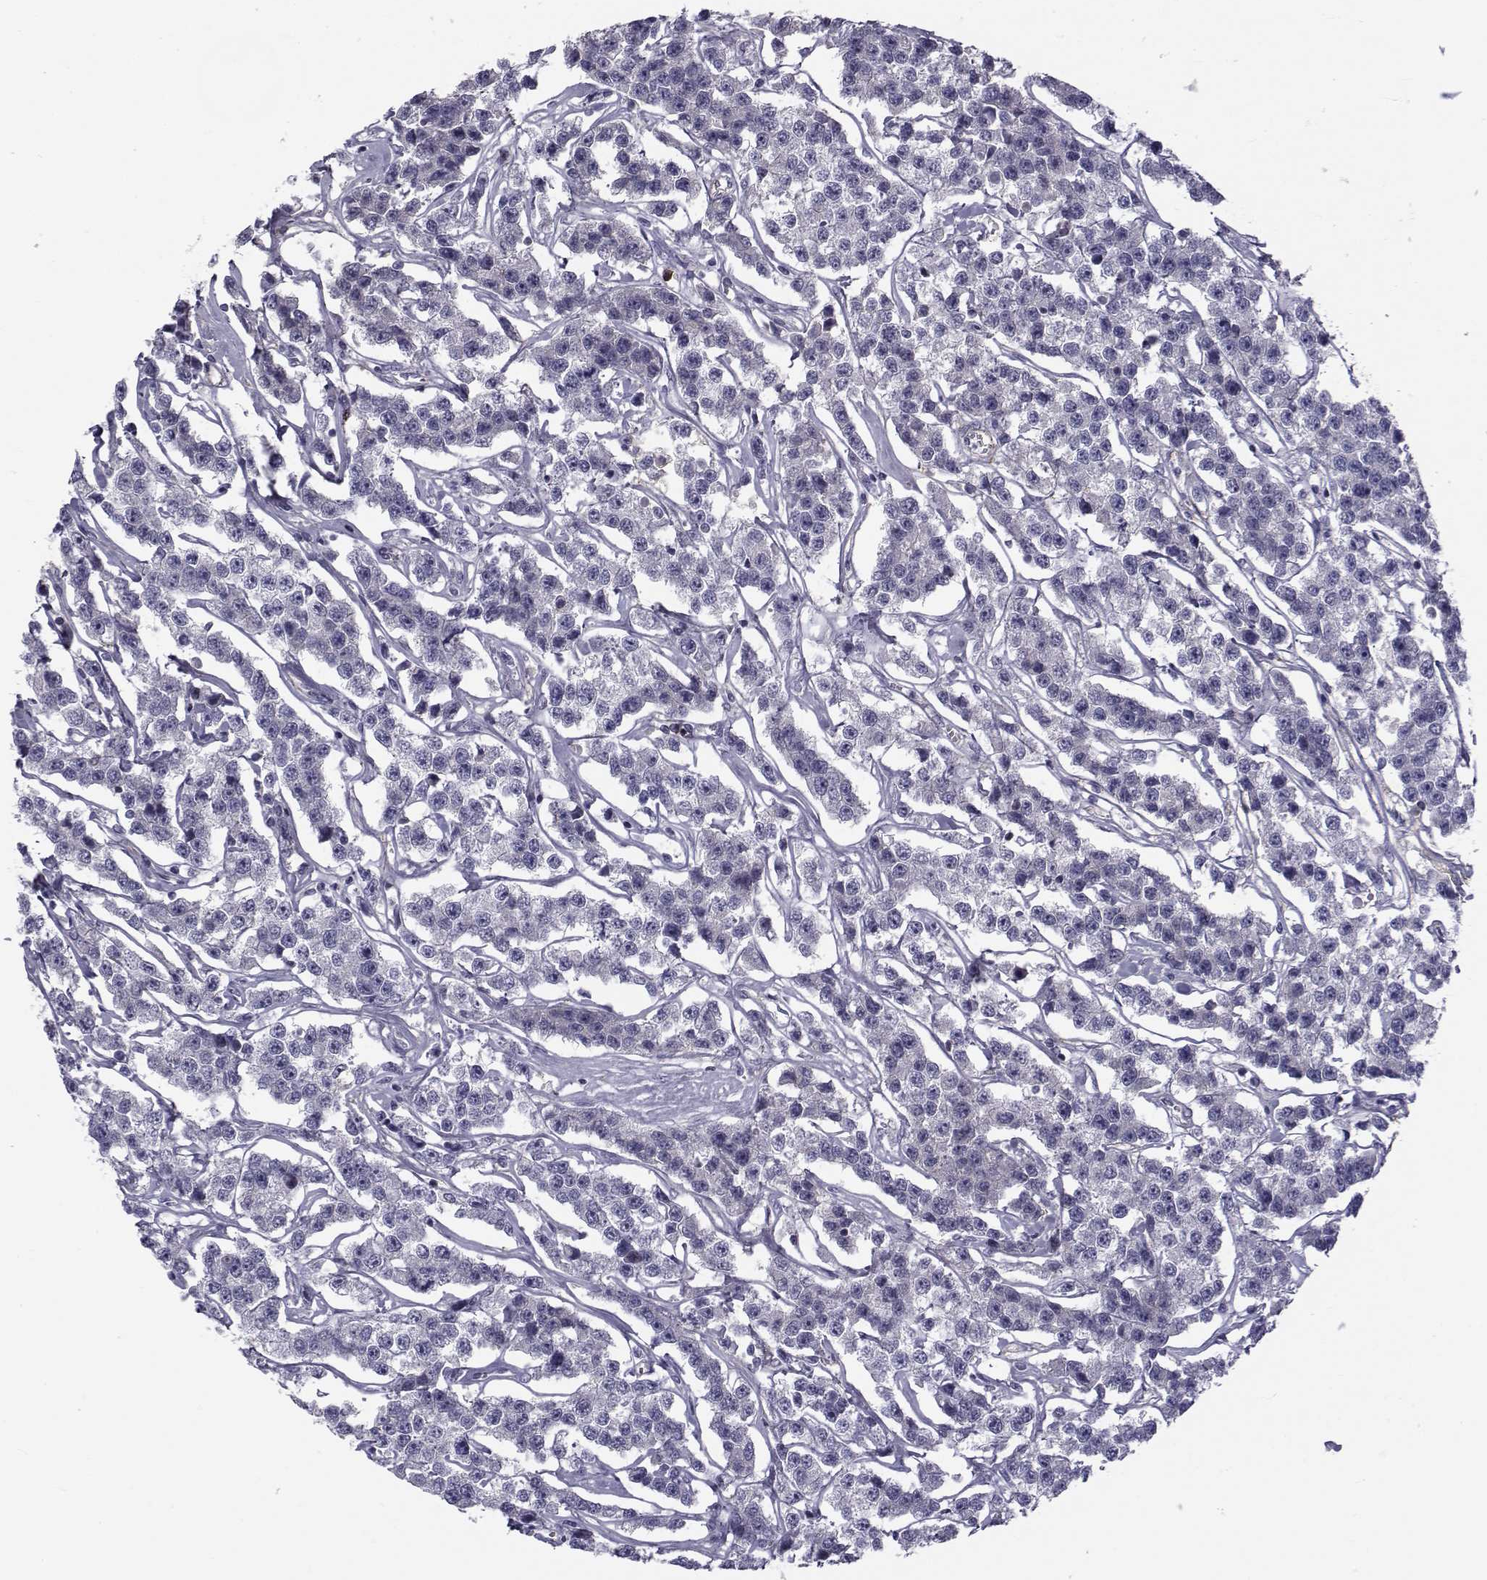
{"staining": {"intensity": "negative", "quantity": "none", "location": "none"}, "tissue": "testis cancer", "cell_type": "Tumor cells", "image_type": "cancer", "snomed": [{"axis": "morphology", "description": "Seminoma, NOS"}, {"axis": "topography", "description": "Testis"}], "caption": "Micrograph shows no significant protein expression in tumor cells of testis cancer (seminoma). (Stains: DAB immunohistochemistry (IHC) with hematoxylin counter stain, Microscopy: brightfield microscopy at high magnification).", "gene": "LRRC27", "patient": {"sex": "male", "age": 59}}